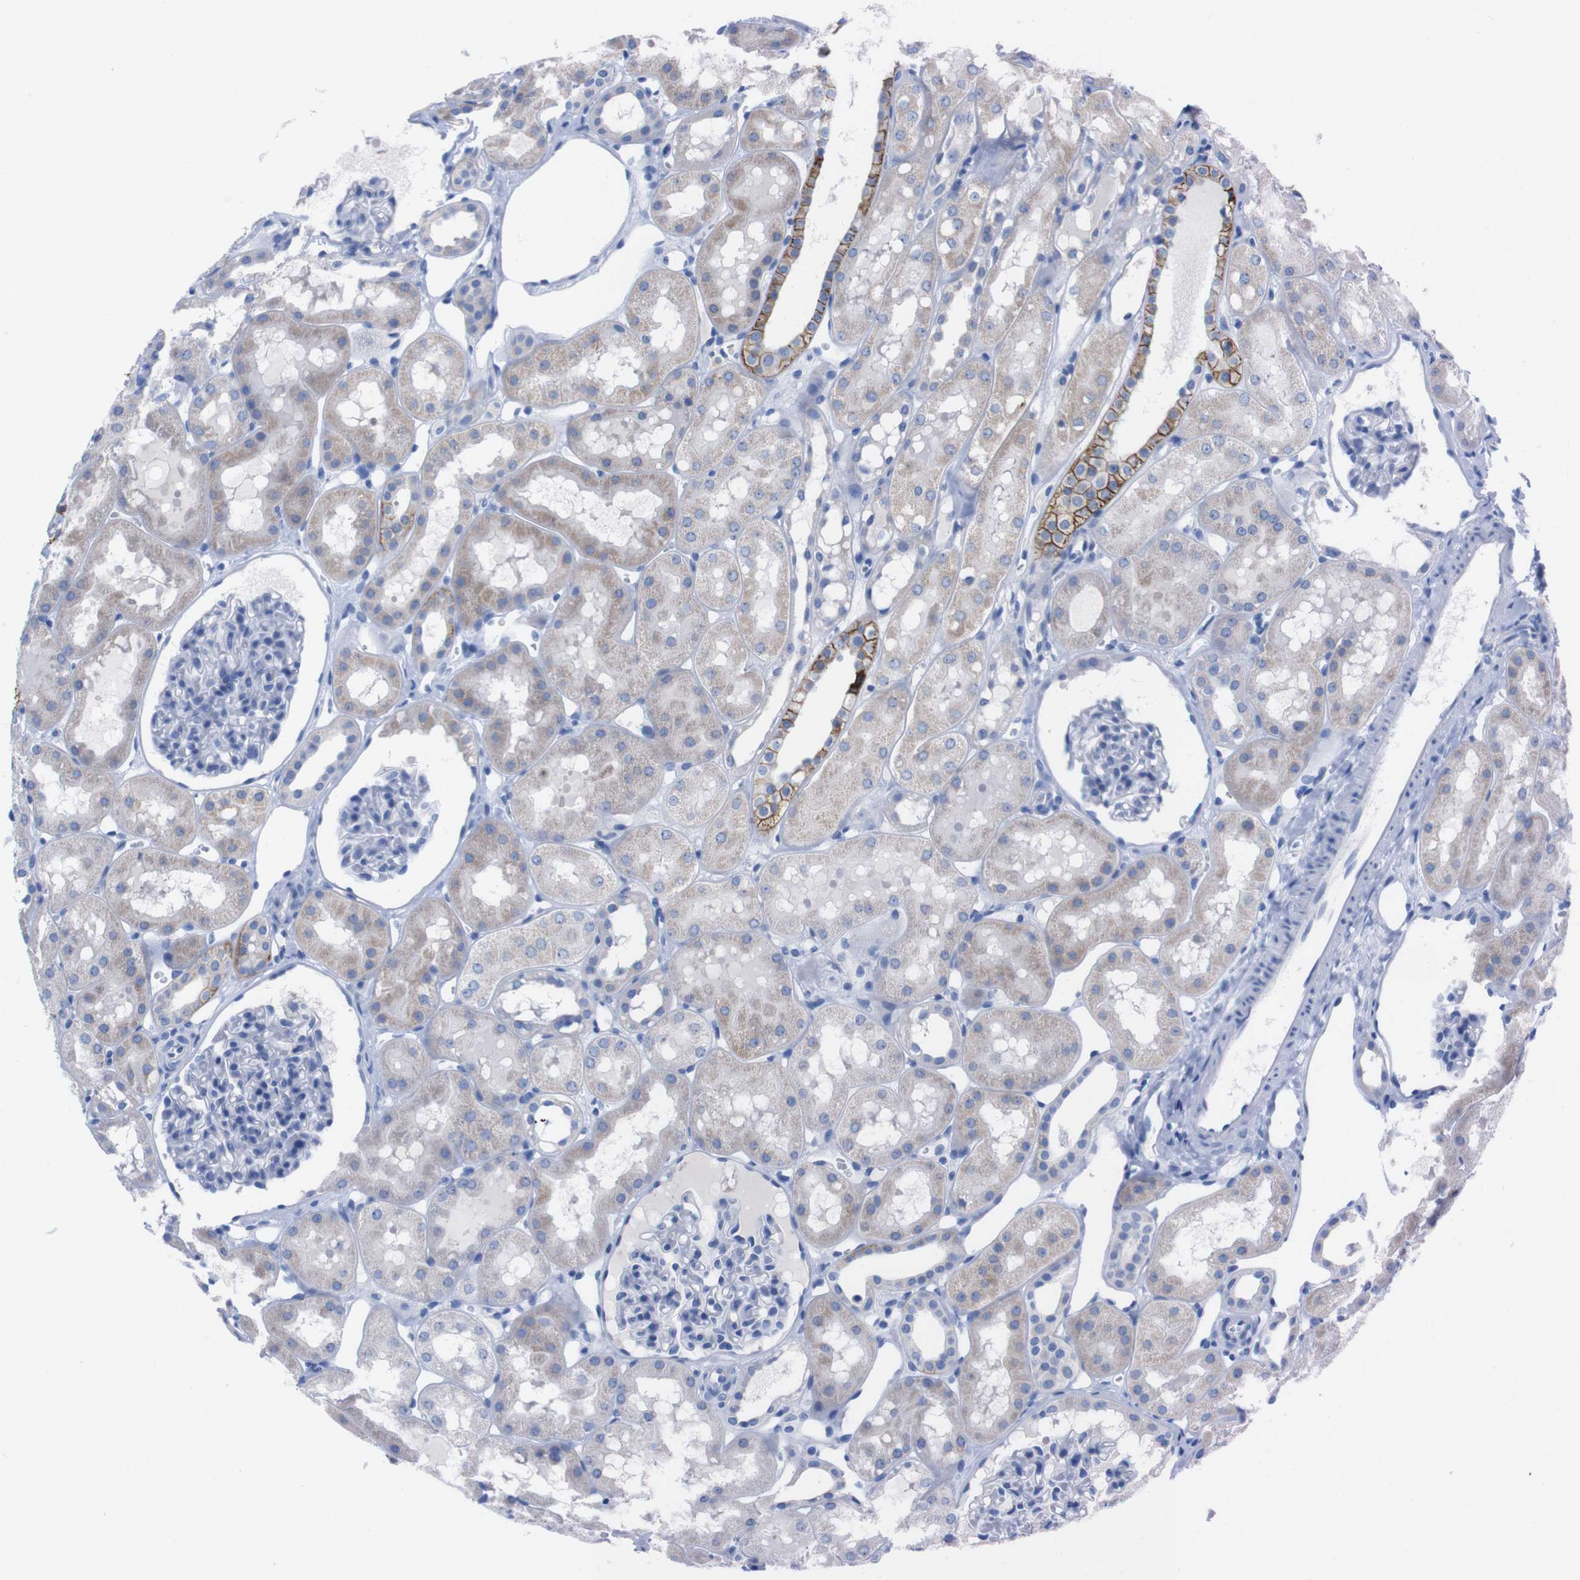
{"staining": {"intensity": "negative", "quantity": "none", "location": "none"}, "tissue": "kidney", "cell_type": "Cells in glomeruli", "image_type": "normal", "snomed": [{"axis": "morphology", "description": "Normal tissue, NOS"}, {"axis": "topography", "description": "Kidney"}, {"axis": "topography", "description": "Urinary bladder"}], "caption": "A high-resolution photomicrograph shows IHC staining of normal kidney, which demonstrates no significant expression in cells in glomeruli. (Brightfield microscopy of DAB (3,3'-diaminobenzidine) IHC at high magnification).", "gene": "TMEM243", "patient": {"sex": "male", "age": 16}}